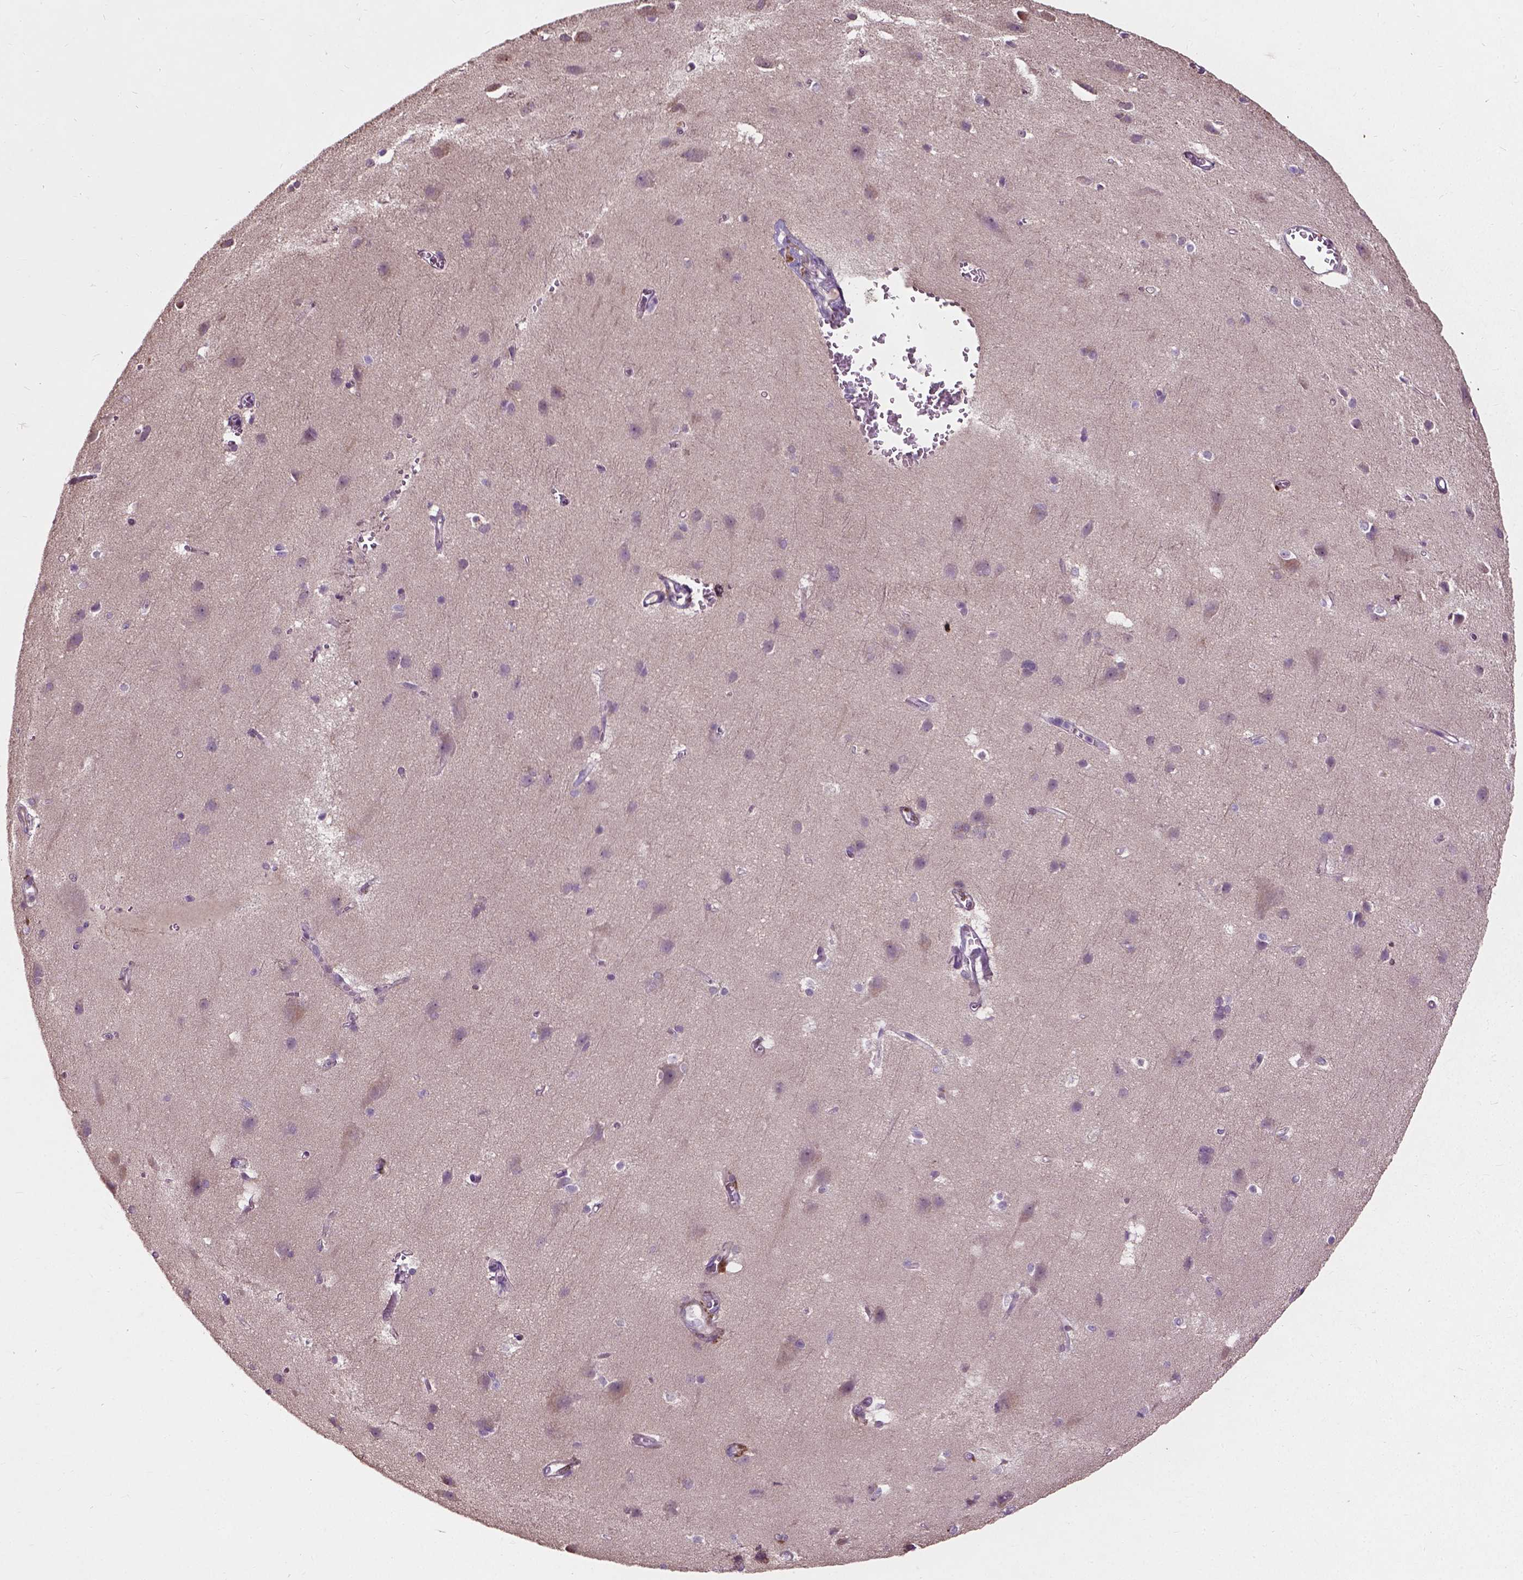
{"staining": {"intensity": "strong", "quantity": ">75%", "location": "nuclear"}, "tissue": "cerebral cortex", "cell_type": "Endothelial cells", "image_type": "normal", "snomed": [{"axis": "morphology", "description": "Normal tissue, NOS"}, {"axis": "topography", "description": "Cerebral cortex"}], "caption": "Immunohistochemical staining of normal human cerebral cortex demonstrates >75% levels of strong nuclear protein positivity in about >75% of endothelial cells. The staining is performed using DAB (3,3'-diaminobenzidine) brown chromogen to label protein expression. The nuclei are counter-stained blue using hematoxylin.", "gene": "PKP3", "patient": {"sex": "male", "age": 37}}